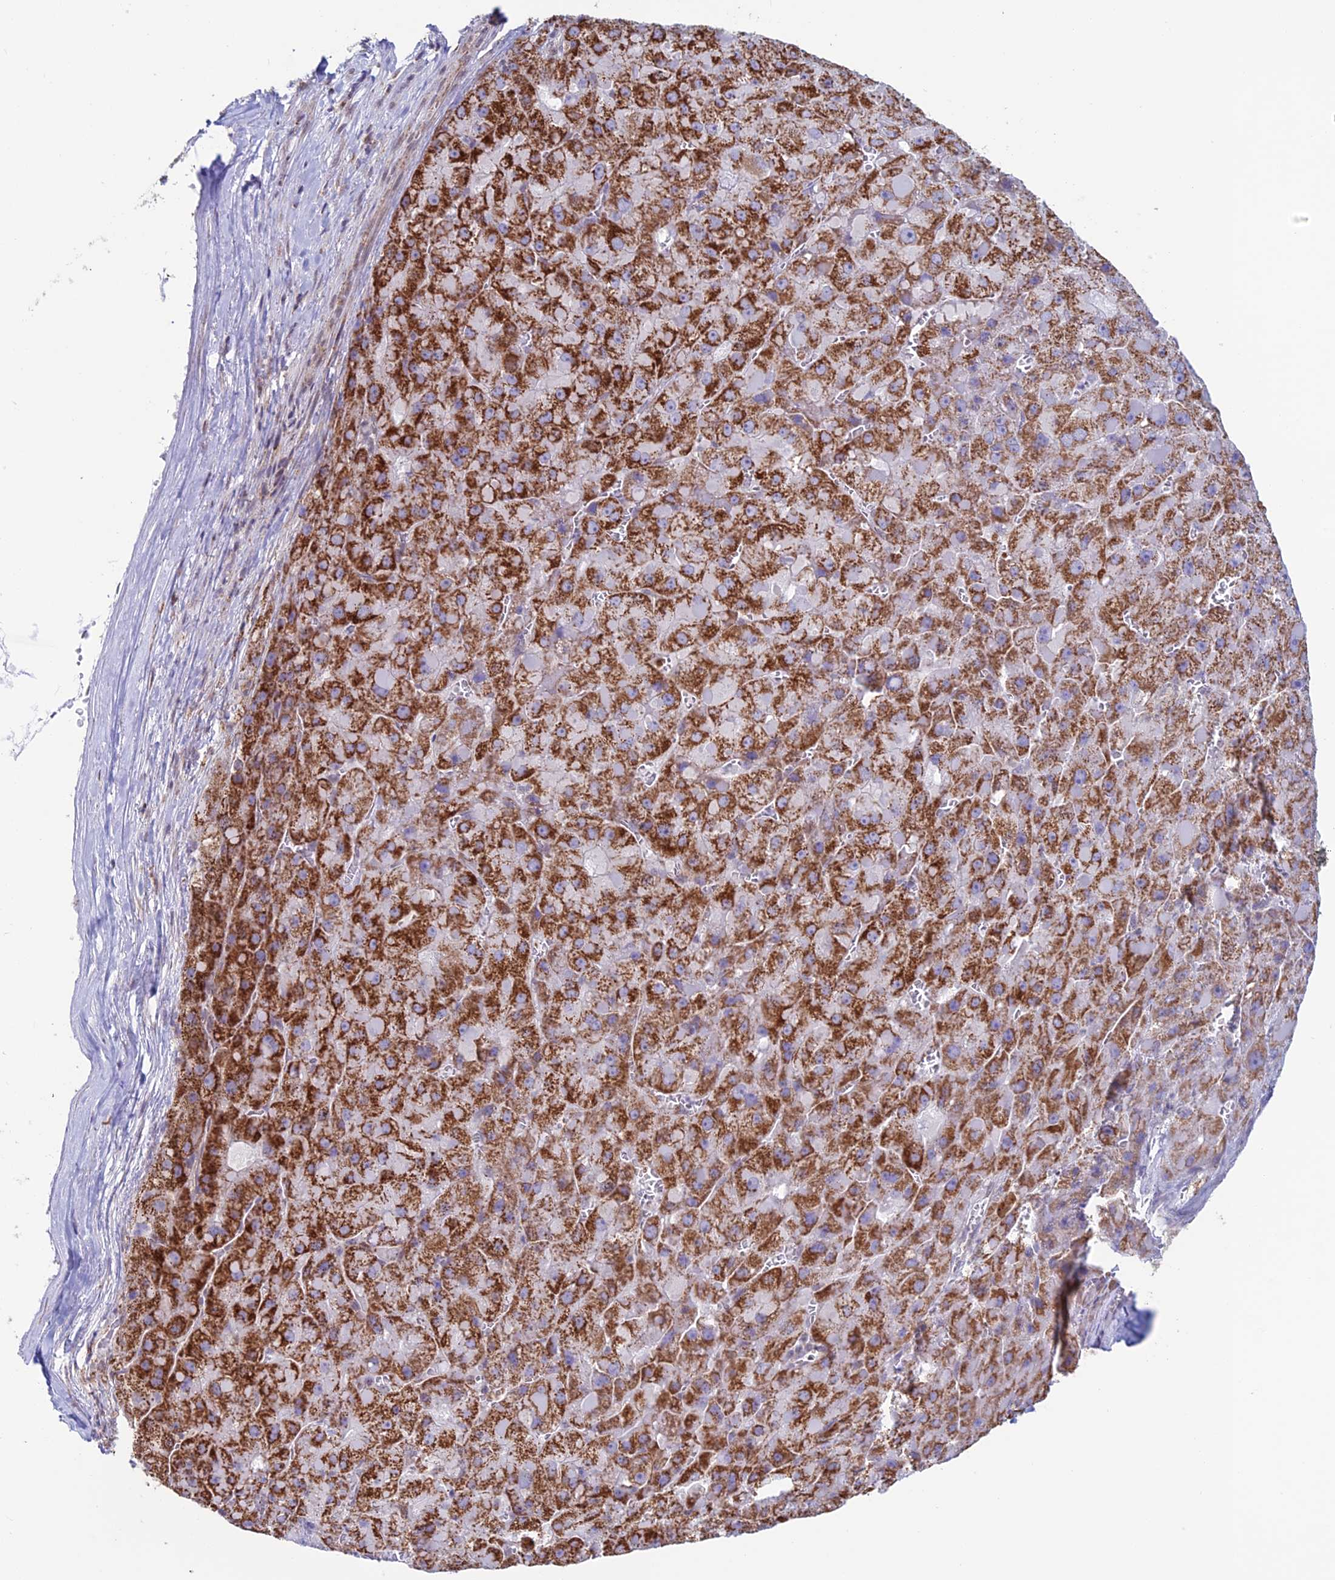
{"staining": {"intensity": "strong", "quantity": ">75%", "location": "cytoplasmic/membranous"}, "tissue": "liver cancer", "cell_type": "Tumor cells", "image_type": "cancer", "snomed": [{"axis": "morphology", "description": "Carcinoma, Hepatocellular, NOS"}, {"axis": "topography", "description": "Liver"}], "caption": "There is high levels of strong cytoplasmic/membranous staining in tumor cells of liver cancer (hepatocellular carcinoma), as demonstrated by immunohistochemical staining (brown color).", "gene": "ZNG1B", "patient": {"sex": "female", "age": 73}}